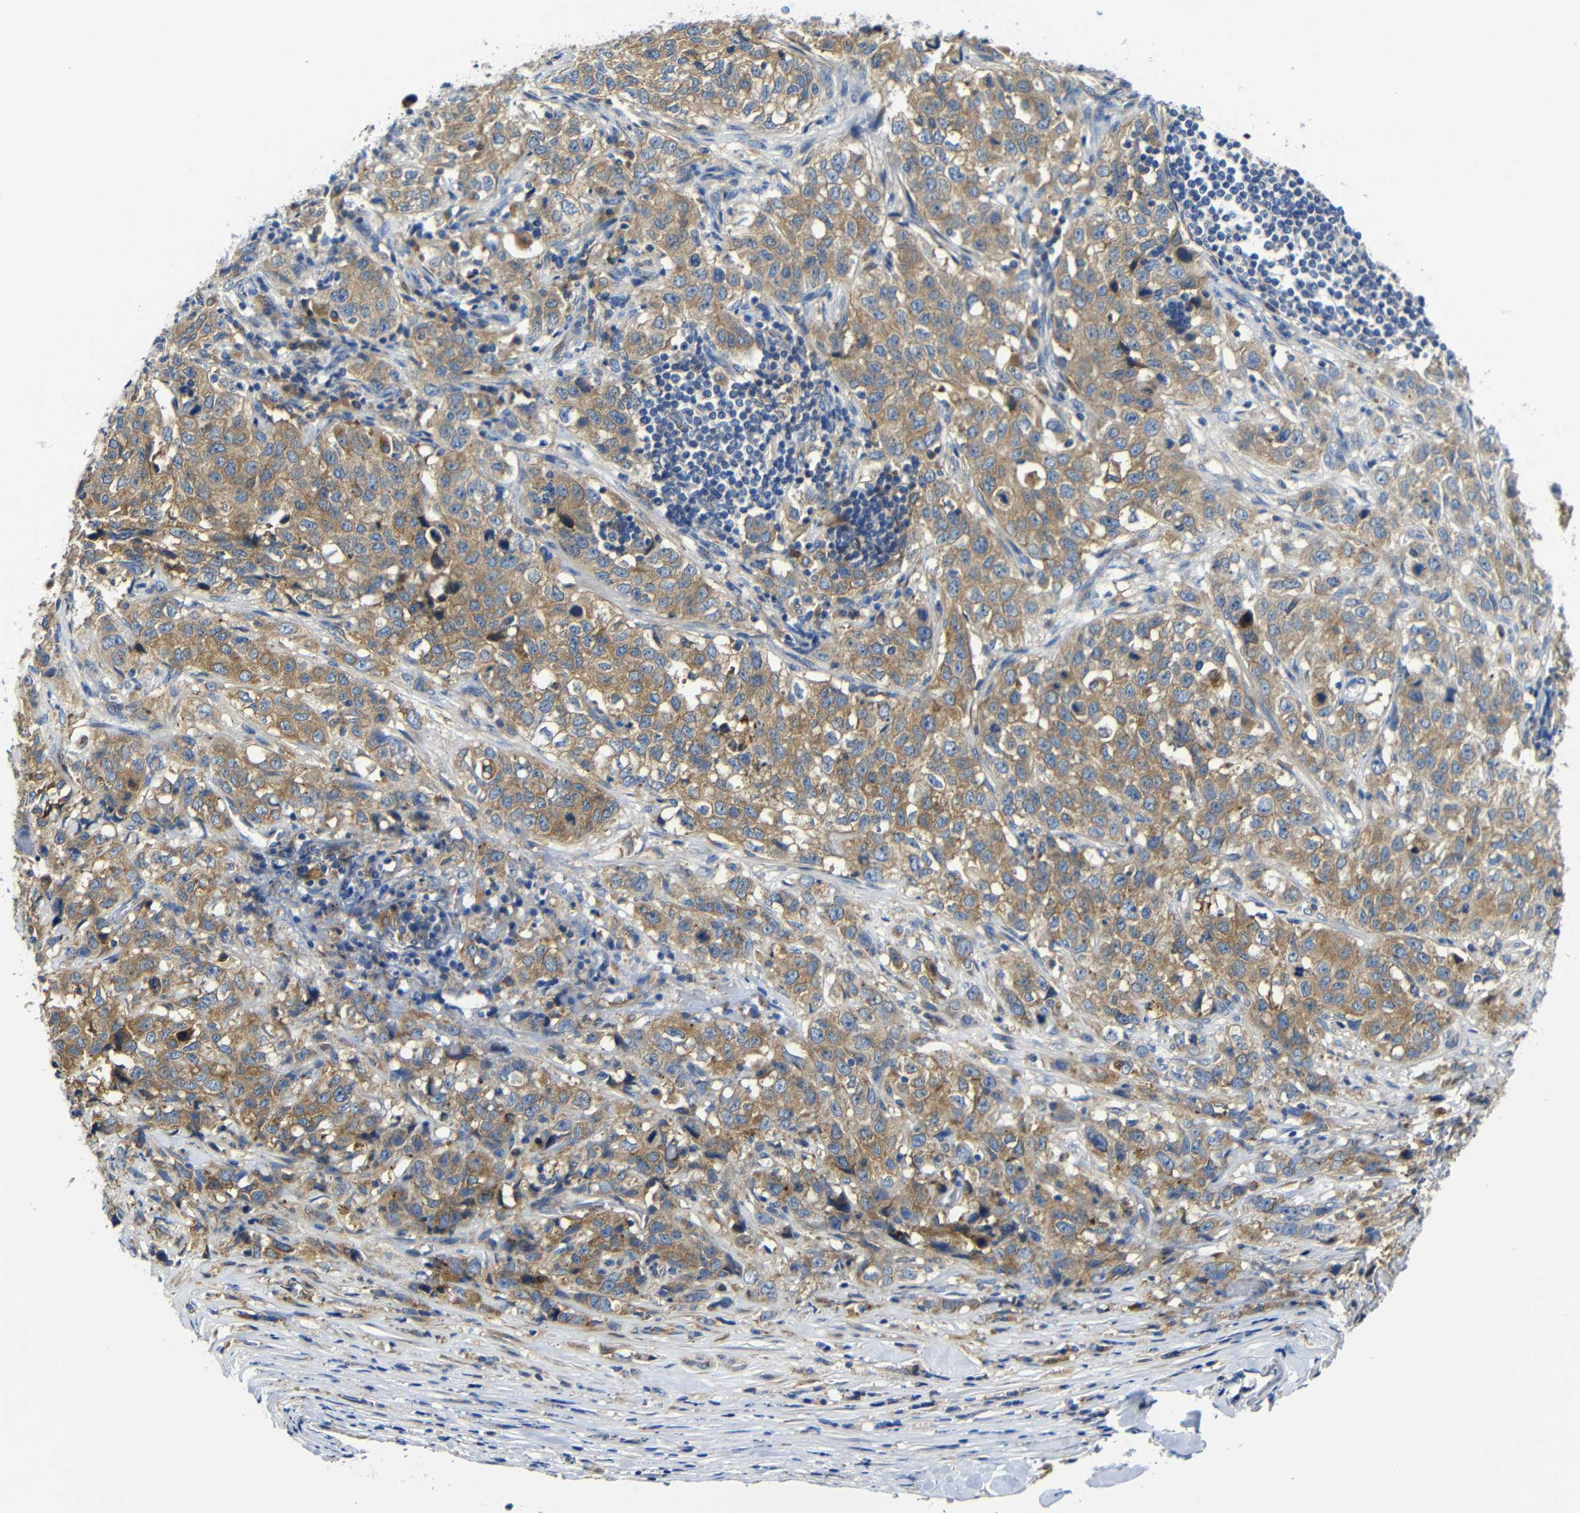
{"staining": {"intensity": "moderate", "quantity": "25%-75%", "location": "cytoplasmic/membranous"}, "tissue": "stomach cancer", "cell_type": "Tumor cells", "image_type": "cancer", "snomed": [{"axis": "morphology", "description": "Adenocarcinoma, NOS"}, {"axis": "topography", "description": "Stomach"}], "caption": "The immunohistochemical stain labels moderate cytoplasmic/membranous positivity in tumor cells of stomach cancer tissue.", "gene": "CLCC1", "patient": {"sex": "male", "age": 48}}